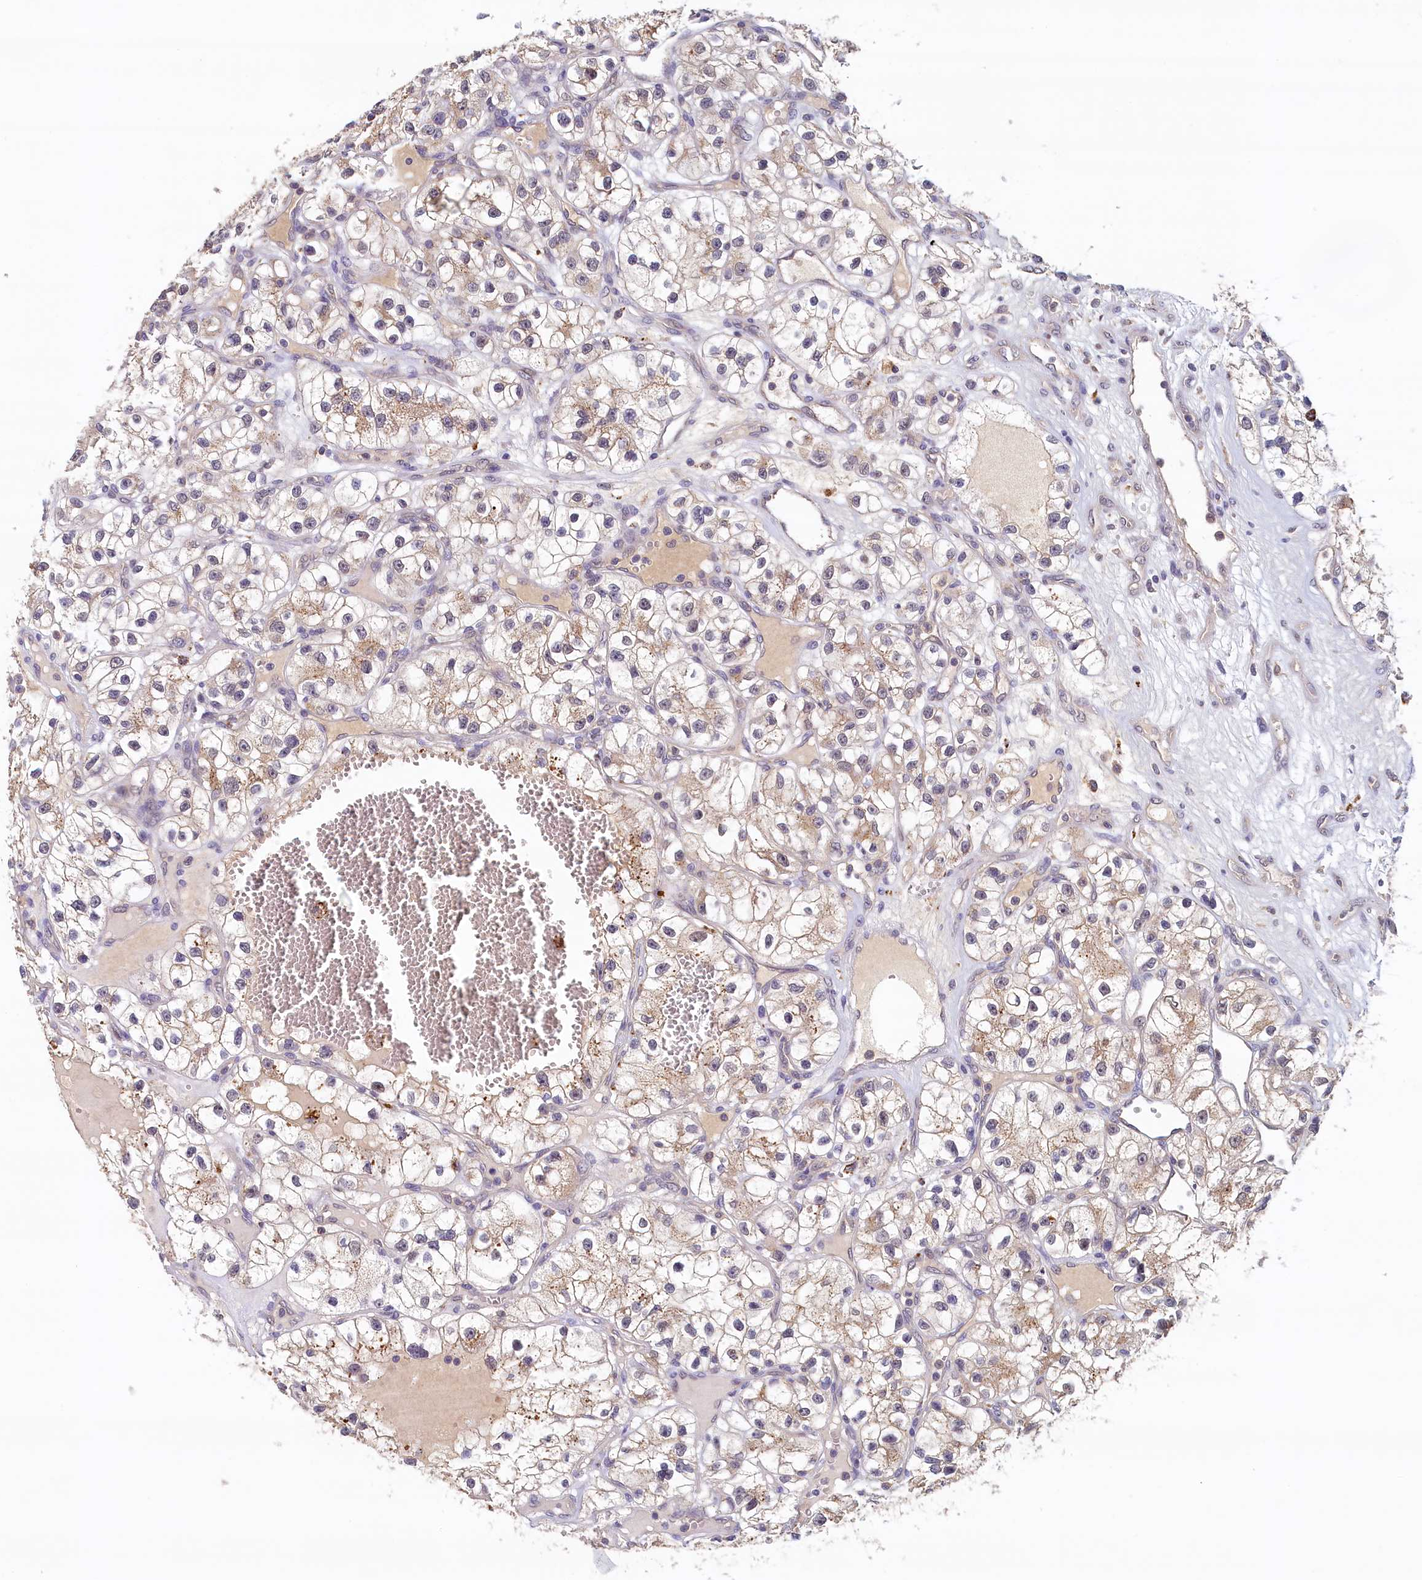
{"staining": {"intensity": "weak", "quantity": ">75%", "location": "cytoplasmic/membranous"}, "tissue": "renal cancer", "cell_type": "Tumor cells", "image_type": "cancer", "snomed": [{"axis": "morphology", "description": "Adenocarcinoma, NOS"}, {"axis": "topography", "description": "Kidney"}], "caption": "This photomicrograph exhibits immunohistochemistry staining of renal cancer (adenocarcinoma), with low weak cytoplasmic/membranous expression in approximately >75% of tumor cells.", "gene": "NUBP2", "patient": {"sex": "female", "age": 57}}